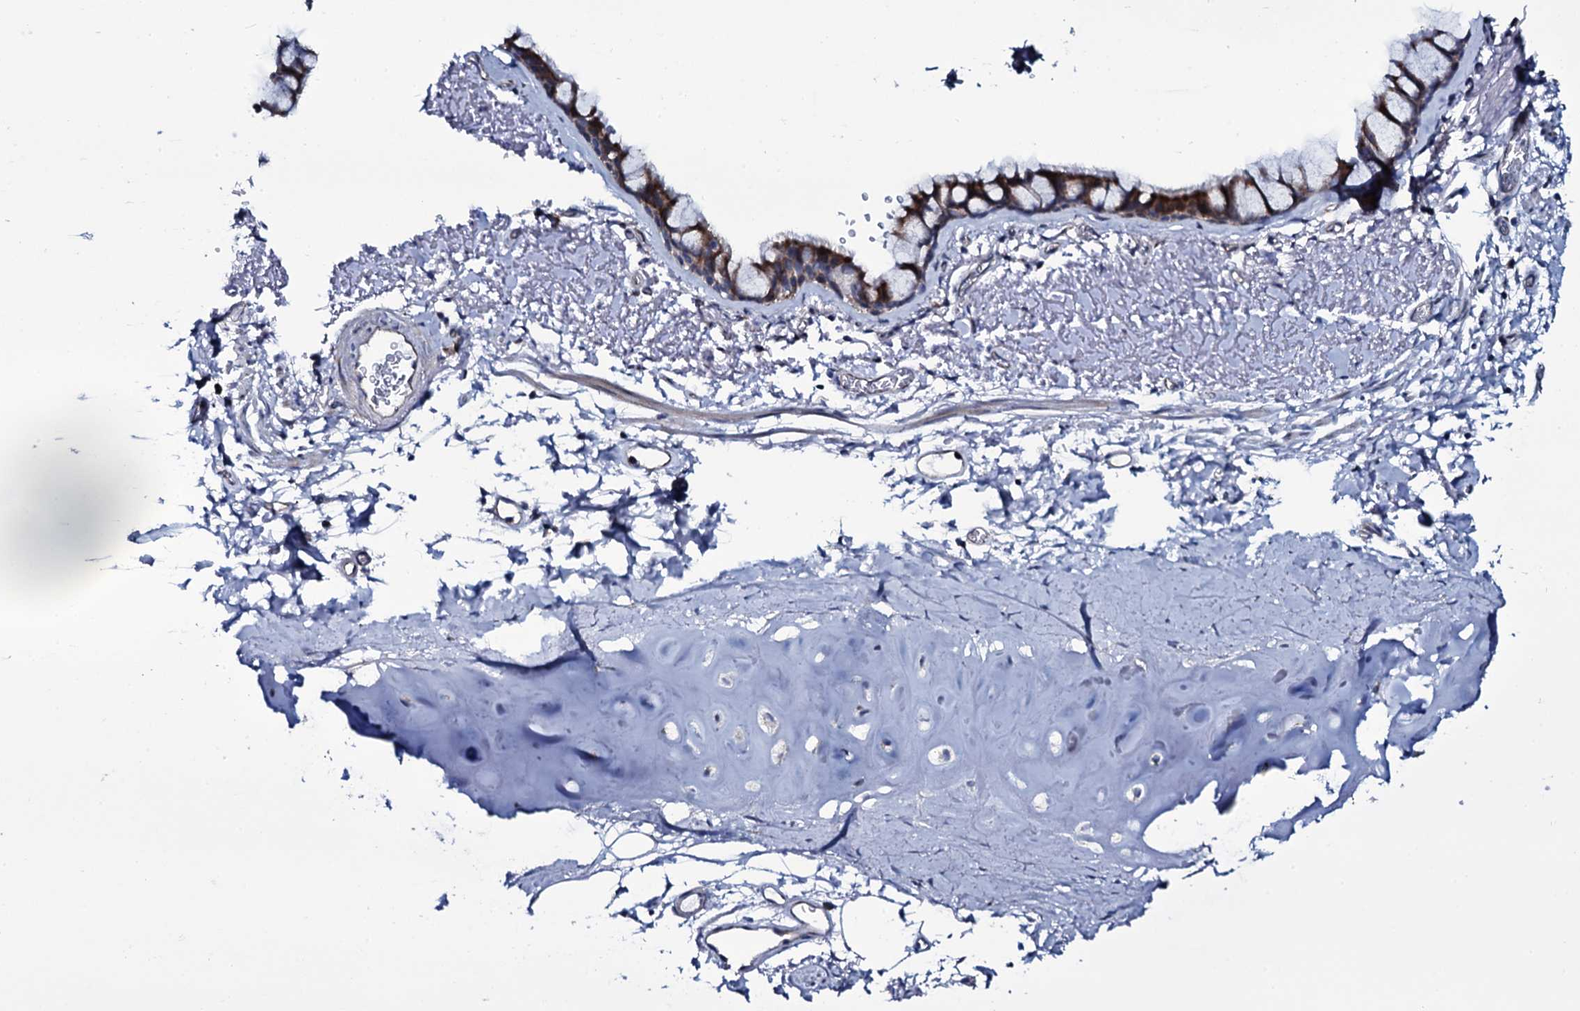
{"staining": {"intensity": "strong", "quantity": ">75%", "location": "cytoplasmic/membranous"}, "tissue": "bronchus", "cell_type": "Respiratory epithelial cells", "image_type": "normal", "snomed": [{"axis": "morphology", "description": "Normal tissue, NOS"}, {"axis": "topography", "description": "Bronchus"}], "caption": "DAB immunohistochemical staining of benign human bronchus shows strong cytoplasmic/membranous protein positivity in approximately >75% of respiratory epithelial cells.", "gene": "WIPF3", "patient": {"sex": "male", "age": 65}}